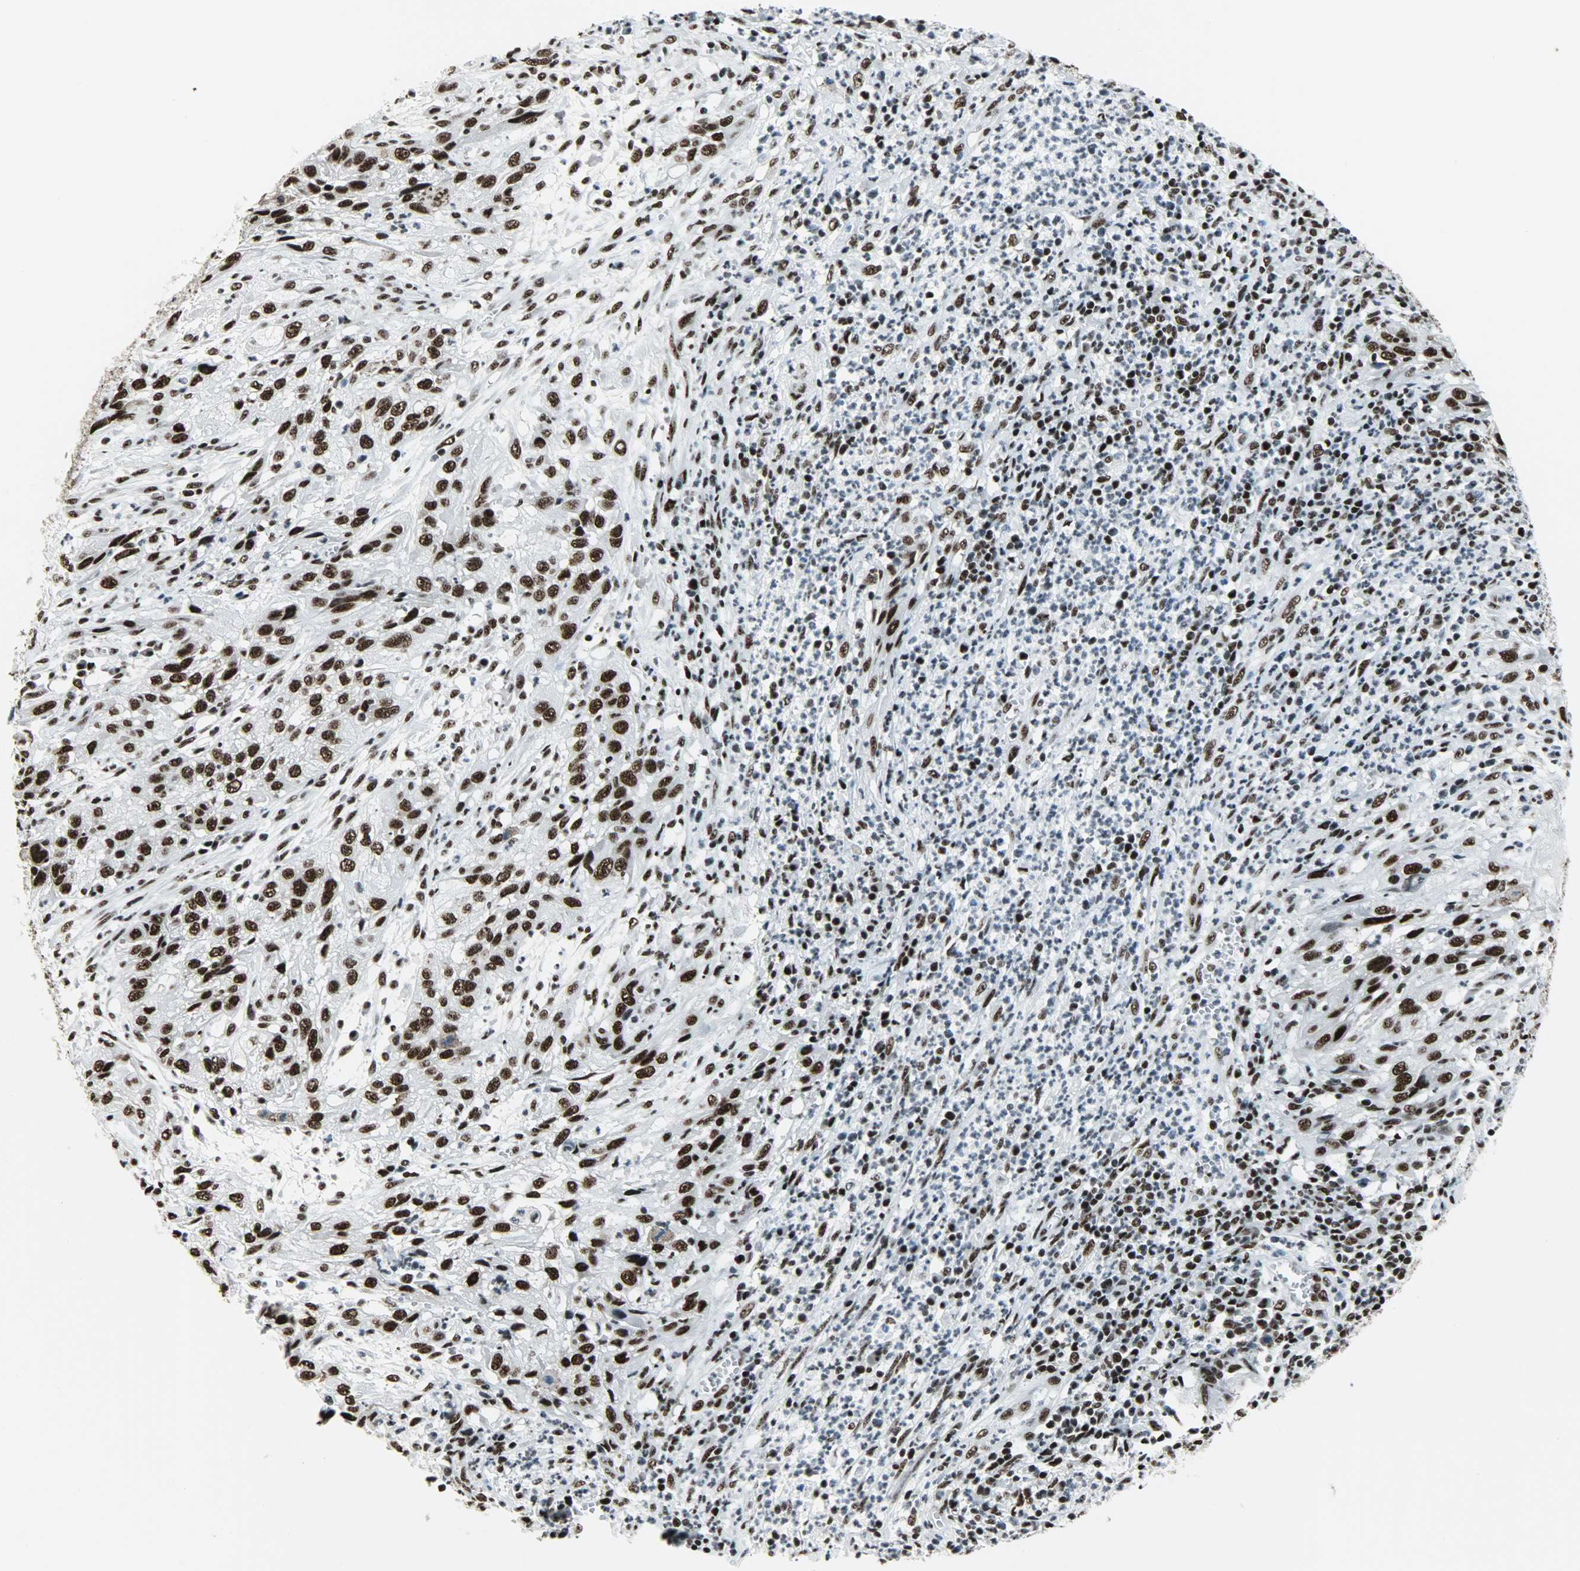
{"staining": {"intensity": "strong", "quantity": ">75%", "location": "nuclear"}, "tissue": "cervical cancer", "cell_type": "Tumor cells", "image_type": "cancer", "snomed": [{"axis": "morphology", "description": "Squamous cell carcinoma, NOS"}, {"axis": "topography", "description": "Cervix"}], "caption": "Immunohistochemistry of squamous cell carcinoma (cervical) shows high levels of strong nuclear expression in about >75% of tumor cells.", "gene": "SNRPA", "patient": {"sex": "female", "age": 32}}